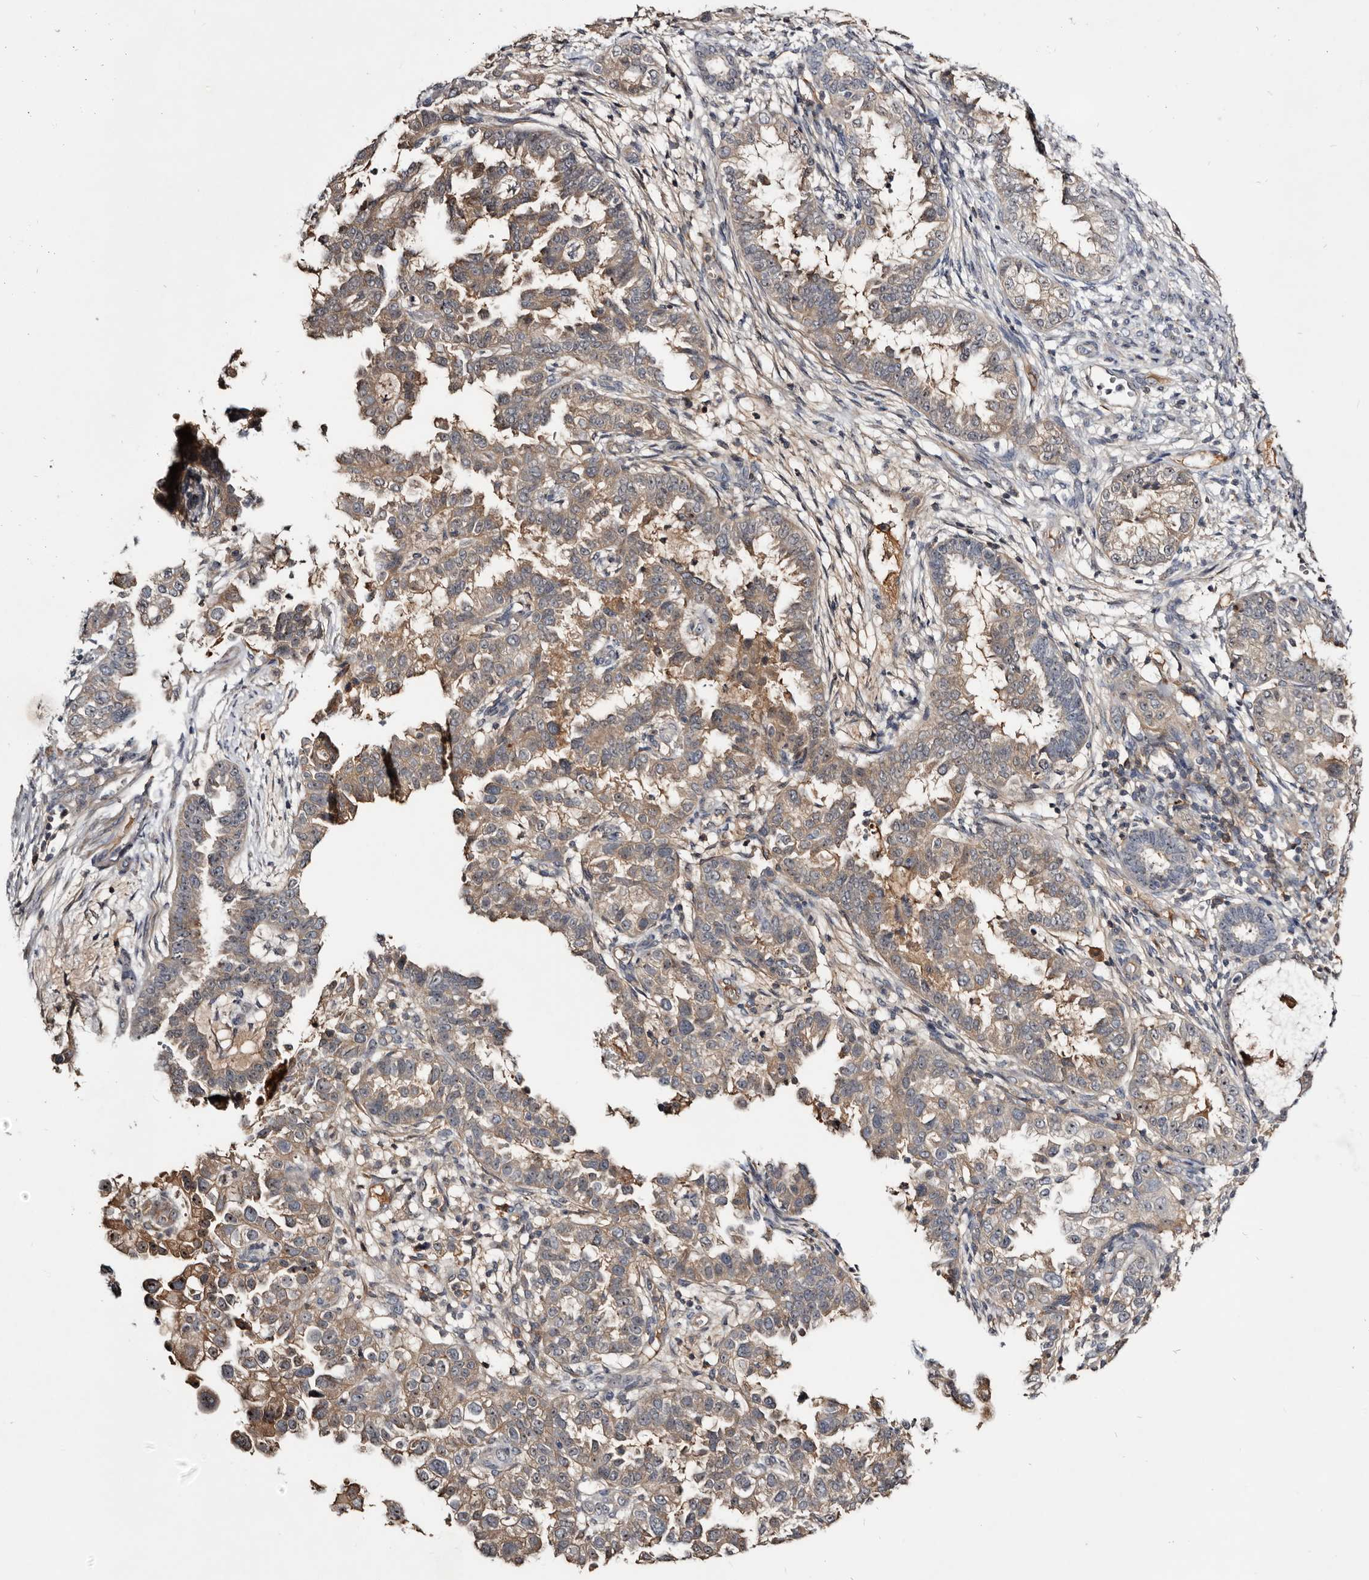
{"staining": {"intensity": "weak", "quantity": "25%-75%", "location": "cytoplasmic/membranous"}, "tissue": "endometrial cancer", "cell_type": "Tumor cells", "image_type": "cancer", "snomed": [{"axis": "morphology", "description": "Adenocarcinoma, NOS"}, {"axis": "topography", "description": "Endometrium"}], "caption": "Brown immunohistochemical staining in human adenocarcinoma (endometrial) reveals weak cytoplasmic/membranous positivity in about 25%-75% of tumor cells.", "gene": "TTC39A", "patient": {"sex": "female", "age": 85}}